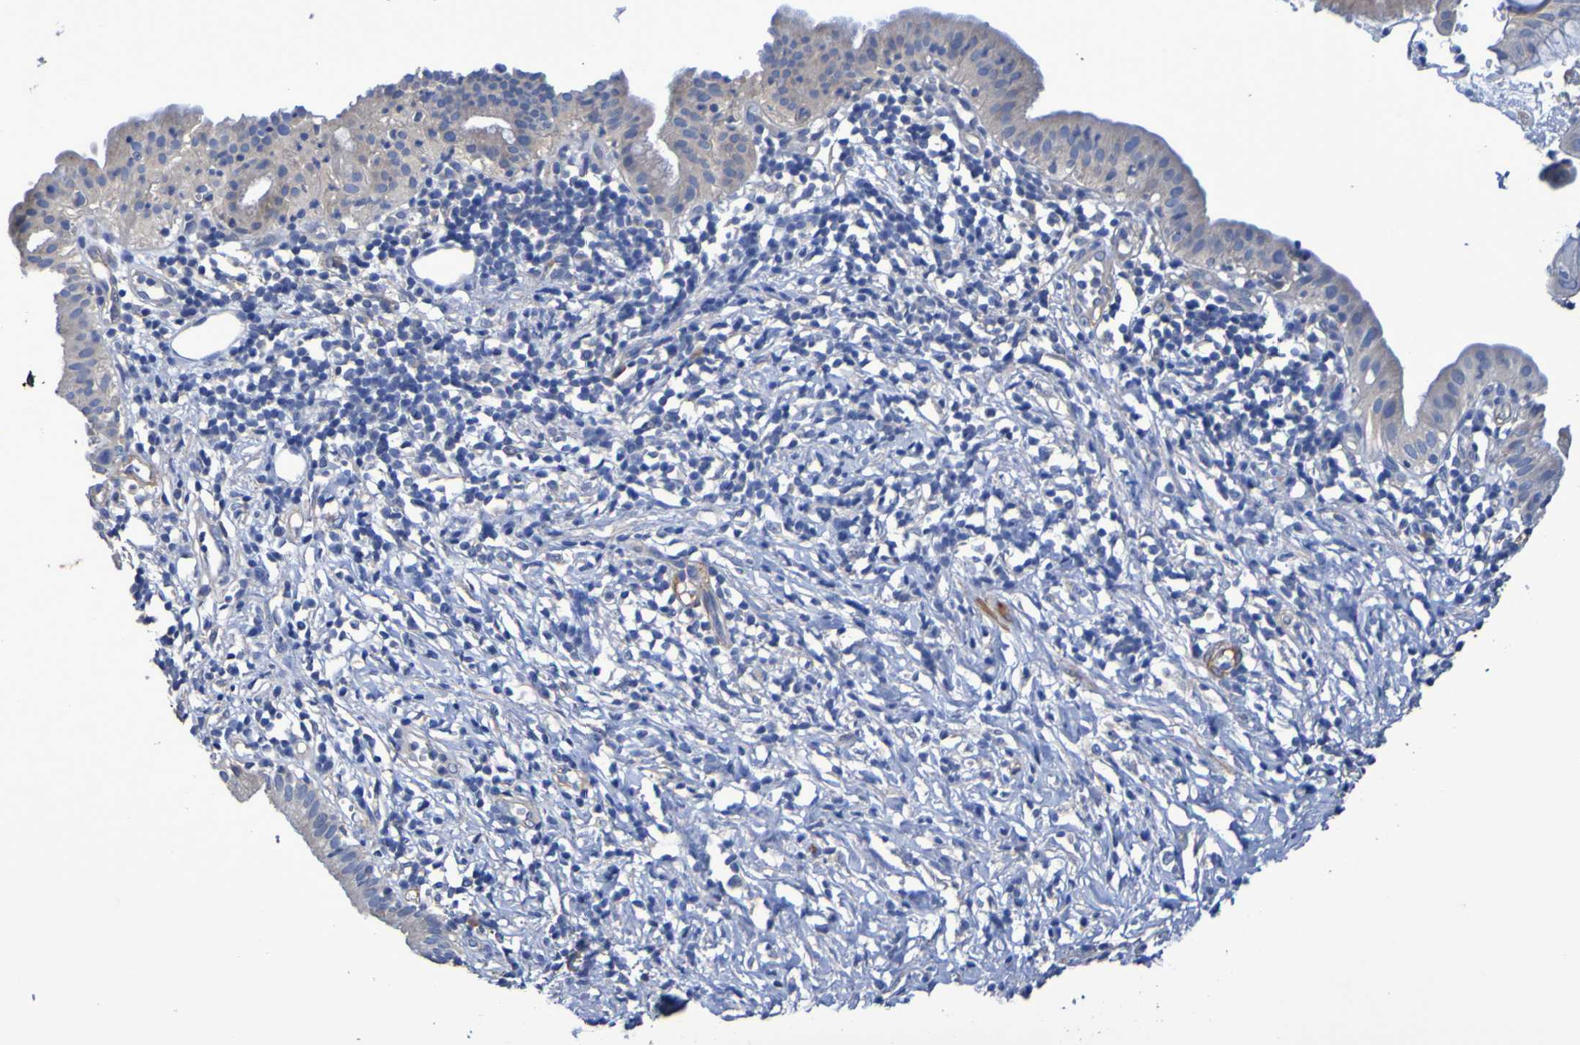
{"staining": {"intensity": "weak", "quantity": "25%-75%", "location": "cytoplasmic/membranous"}, "tissue": "pancreatic cancer", "cell_type": "Tumor cells", "image_type": "cancer", "snomed": [{"axis": "morphology", "description": "Adenocarcinoma, NOS"}, {"axis": "morphology", "description": "Adenocarcinoma, metastatic, NOS"}, {"axis": "topography", "description": "Lymph node"}, {"axis": "topography", "description": "Pancreas"}, {"axis": "topography", "description": "Duodenum"}], "caption": "Tumor cells show low levels of weak cytoplasmic/membranous staining in approximately 25%-75% of cells in pancreatic cancer.", "gene": "SRPRB", "patient": {"sex": "female", "age": 64}}